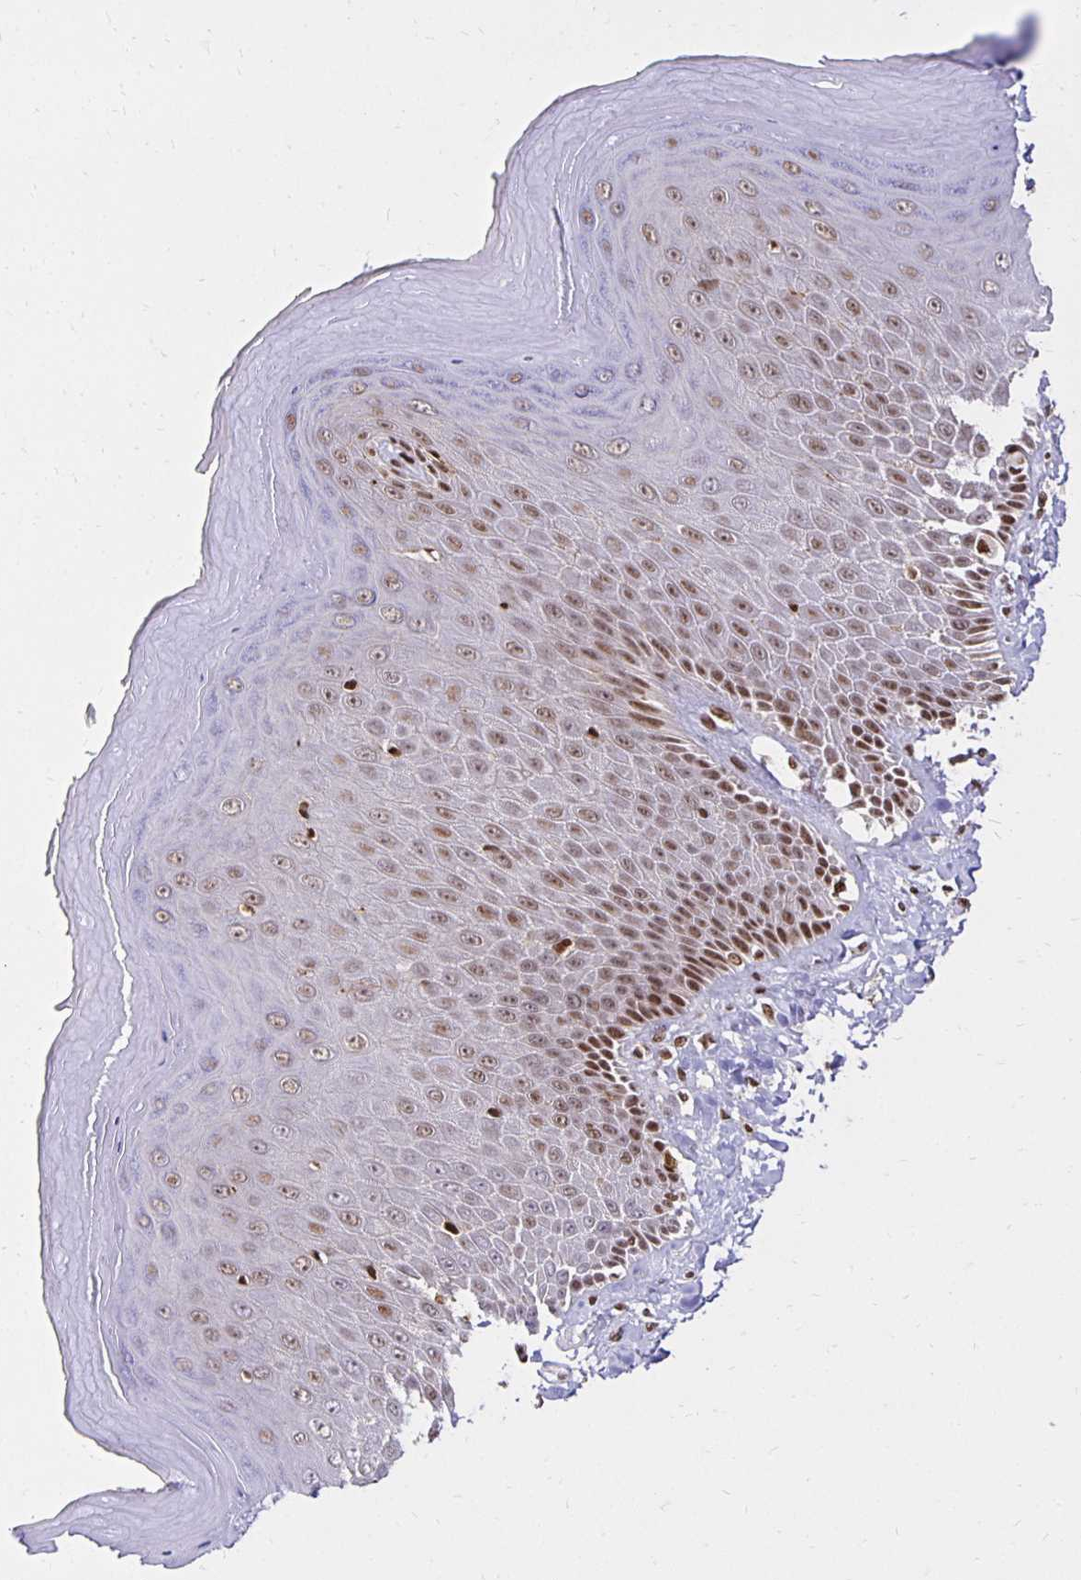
{"staining": {"intensity": "strong", "quantity": ">75%", "location": "nuclear"}, "tissue": "skin", "cell_type": "Epidermal cells", "image_type": "normal", "snomed": [{"axis": "morphology", "description": "Normal tissue, NOS"}, {"axis": "topography", "description": "Anal"}, {"axis": "topography", "description": "Peripheral nerve tissue"}], "caption": "The photomicrograph shows a brown stain indicating the presence of a protein in the nuclear of epidermal cells in skin.", "gene": "ZNF579", "patient": {"sex": "male", "age": 78}}